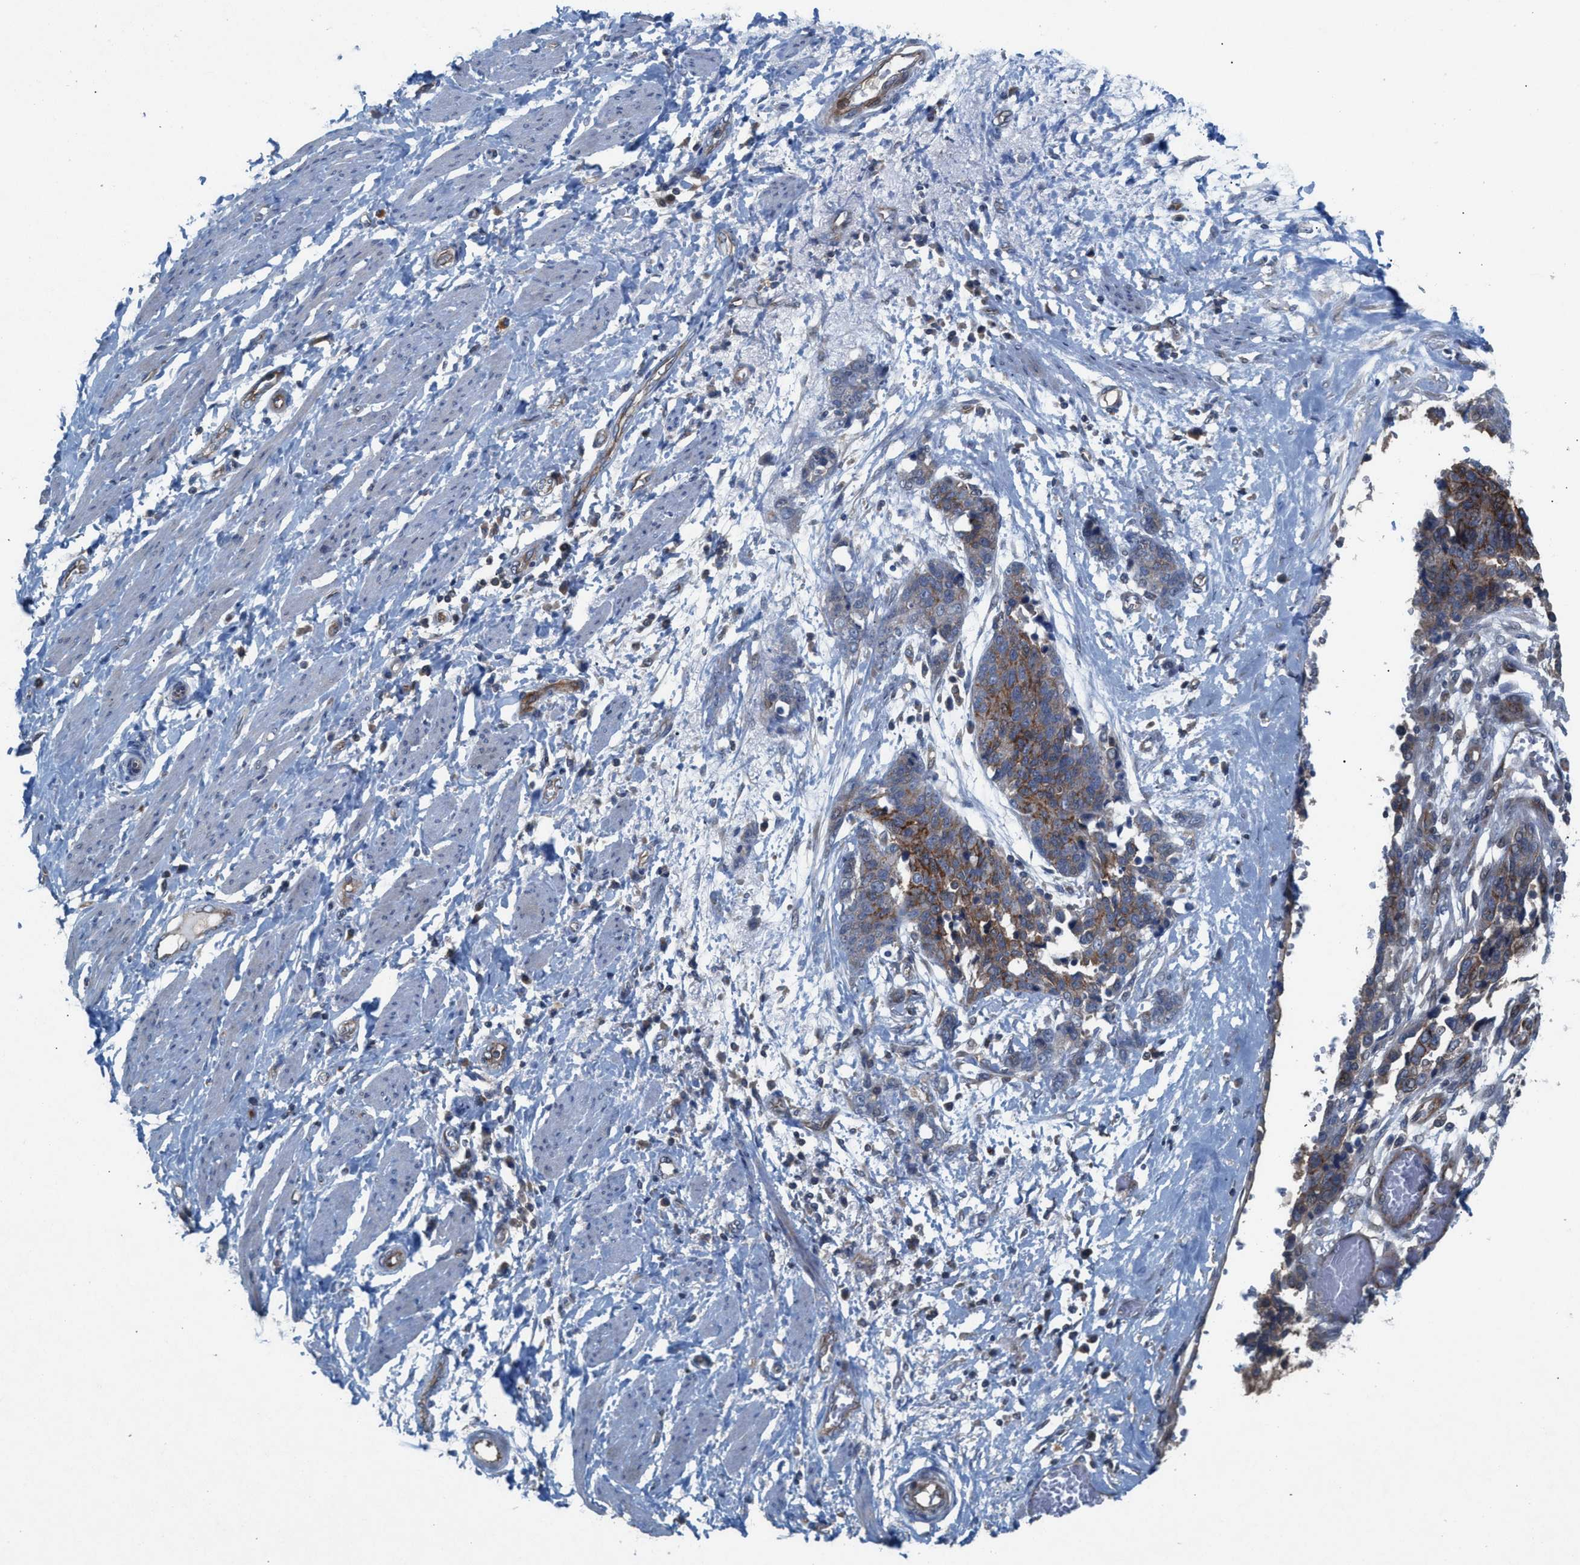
{"staining": {"intensity": "moderate", "quantity": ">75%", "location": "cytoplasmic/membranous"}, "tissue": "ovarian cancer", "cell_type": "Tumor cells", "image_type": "cancer", "snomed": [{"axis": "morphology", "description": "Cystadenocarcinoma, serous, NOS"}, {"axis": "topography", "description": "Ovary"}], "caption": "IHC of human ovarian cancer (serous cystadenocarcinoma) displays medium levels of moderate cytoplasmic/membranous staining in approximately >75% of tumor cells.", "gene": "MRM1", "patient": {"sex": "female", "age": 44}}